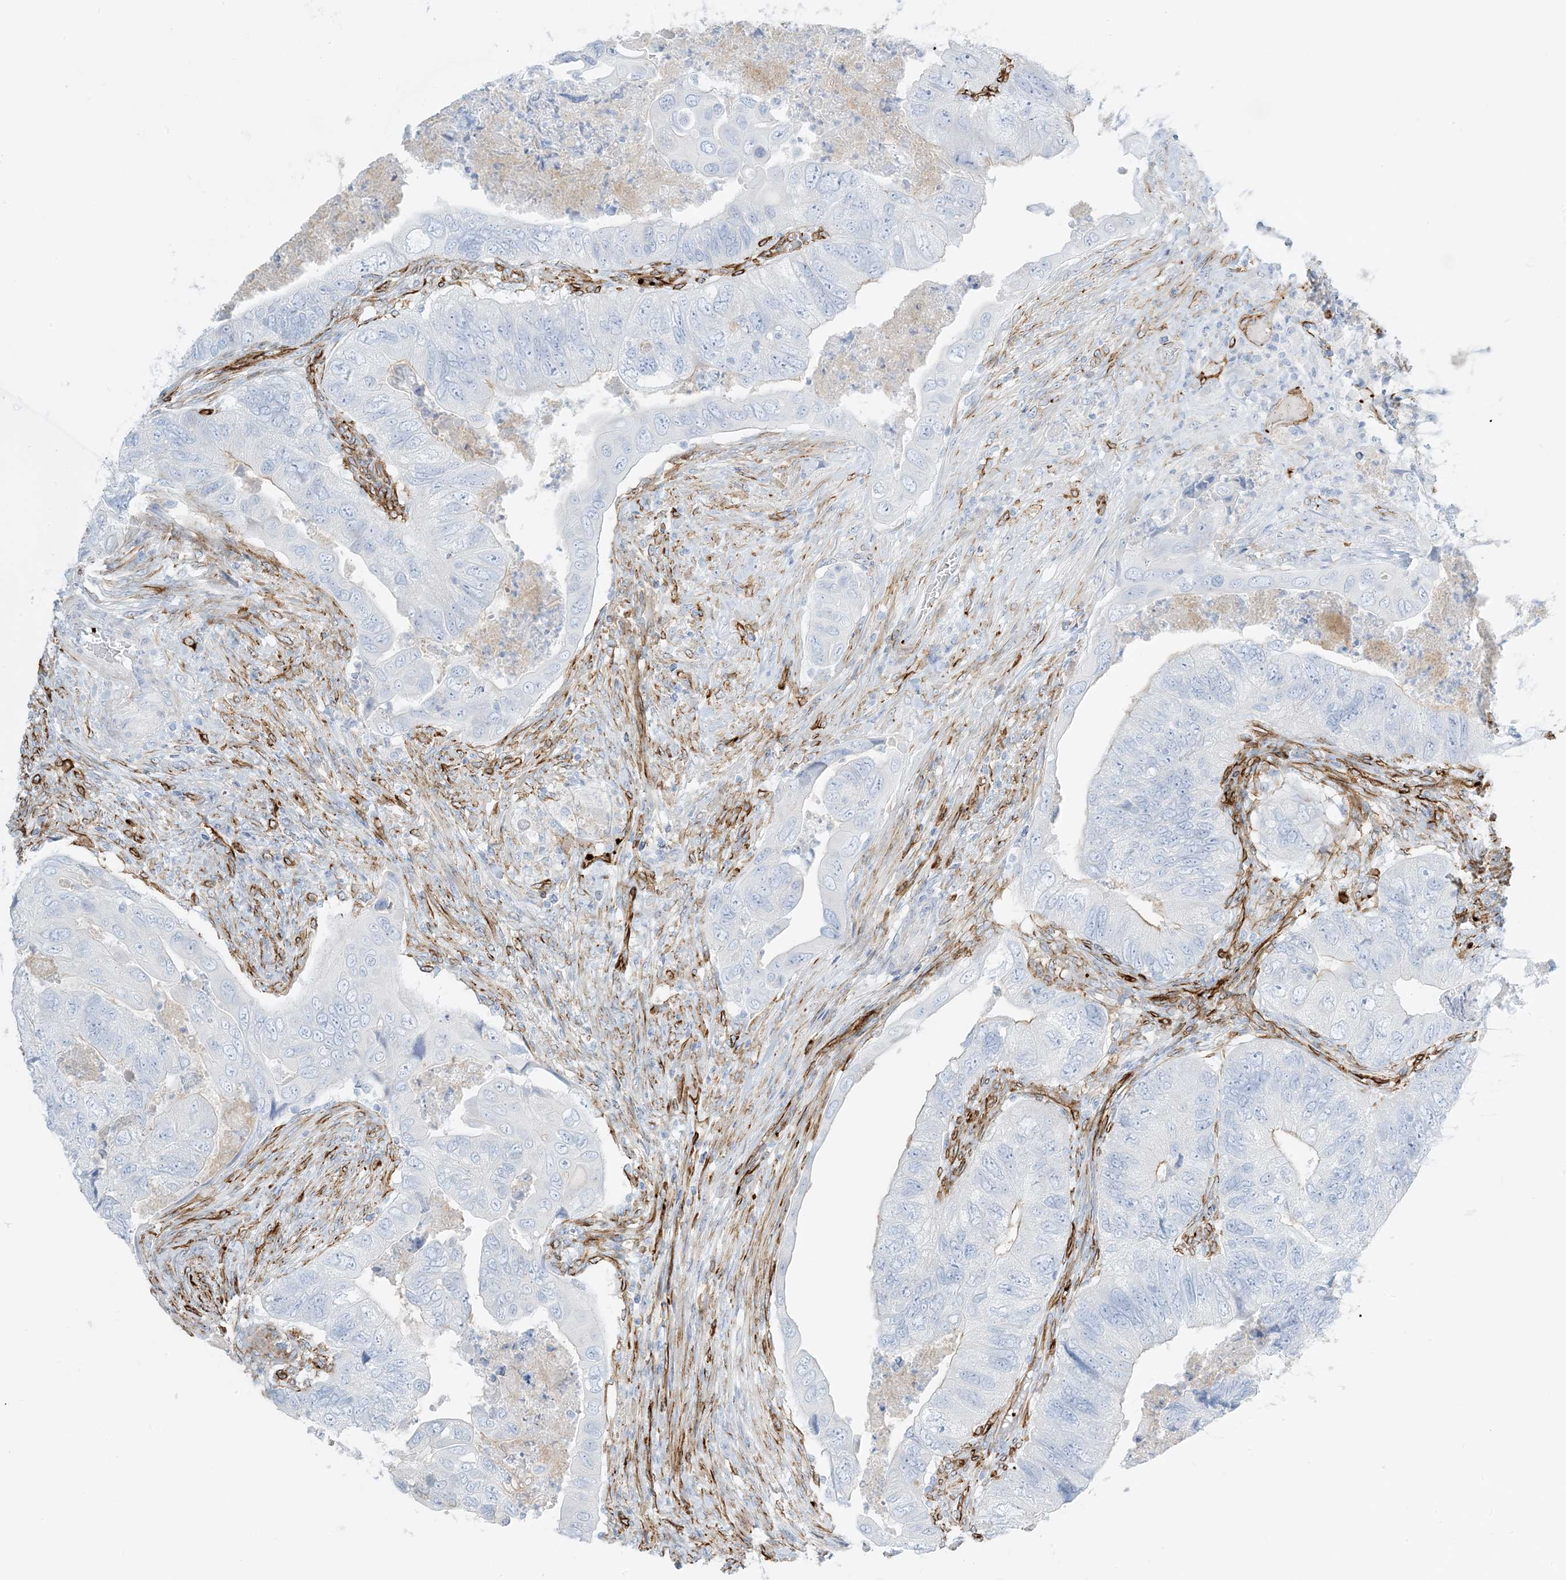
{"staining": {"intensity": "negative", "quantity": "none", "location": "none"}, "tissue": "colorectal cancer", "cell_type": "Tumor cells", "image_type": "cancer", "snomed": [{"axis": "morphology", "description": "Adenocarcinoma, NOS"}, {"axis": "topography", "description": "Rectum"}], "caption": "There is no significant expression in tumor cells of adenocarcinoma (colorectal). (IHC, brightfield microscopy, high magnification).", "gene": "EPS8L3", "patient": {"sex": "male", "age": 63}}